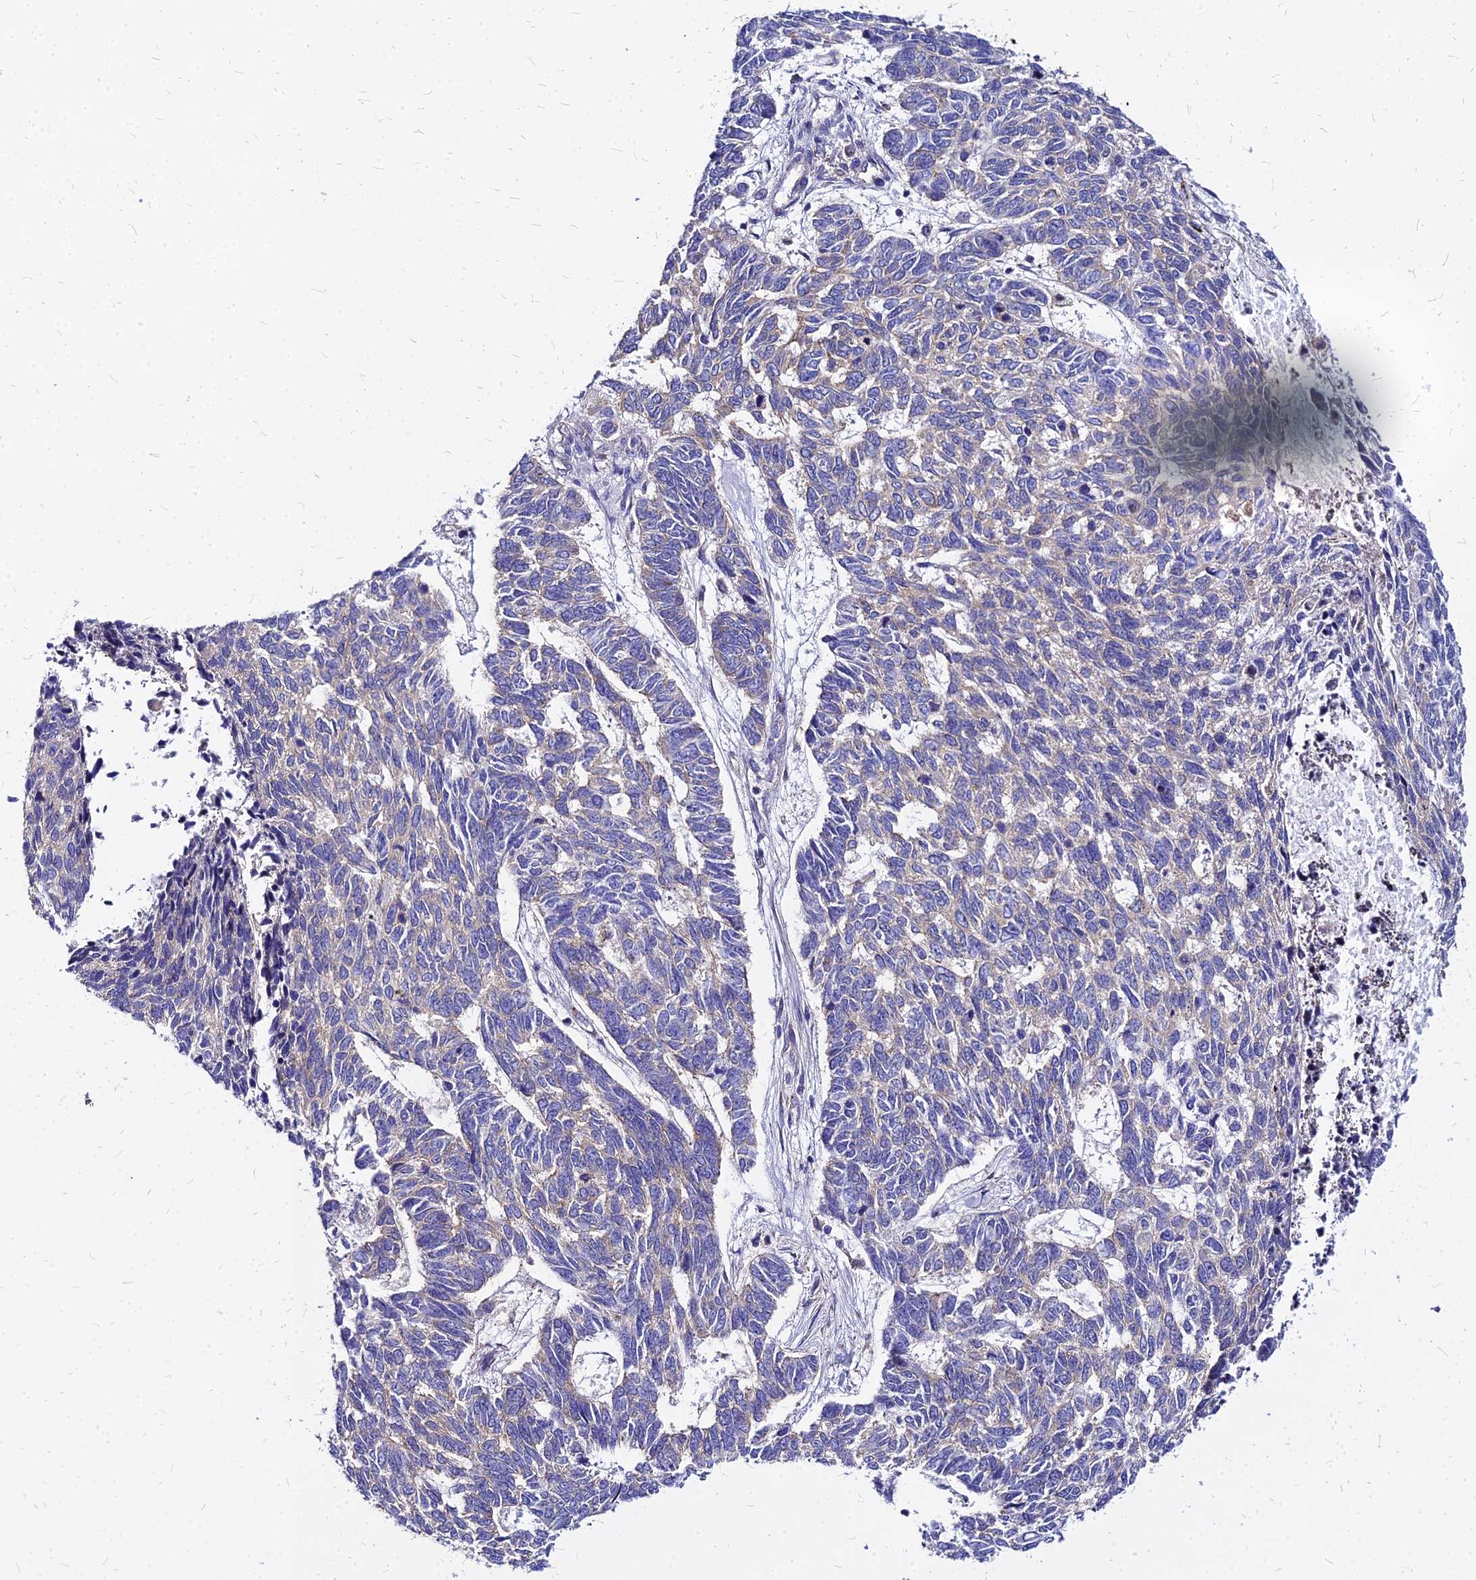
{"staining": {"intensity": "negative", "quantity": "none", "location": "none"}, "tissue": "skin cancer", "cell_type": "Tumor cells", "image_type": "cancer", "snomed": [{"axis": "morphology", "description": "Basal cell carcinoma"}, {"axis": "topography", "description": "Skin"}], "caption": "Image shows no protein staining in tumor cells of skin cancer tissue.", "gene": "COMMD10", "patient": {"sex": "female", "age": 65}}